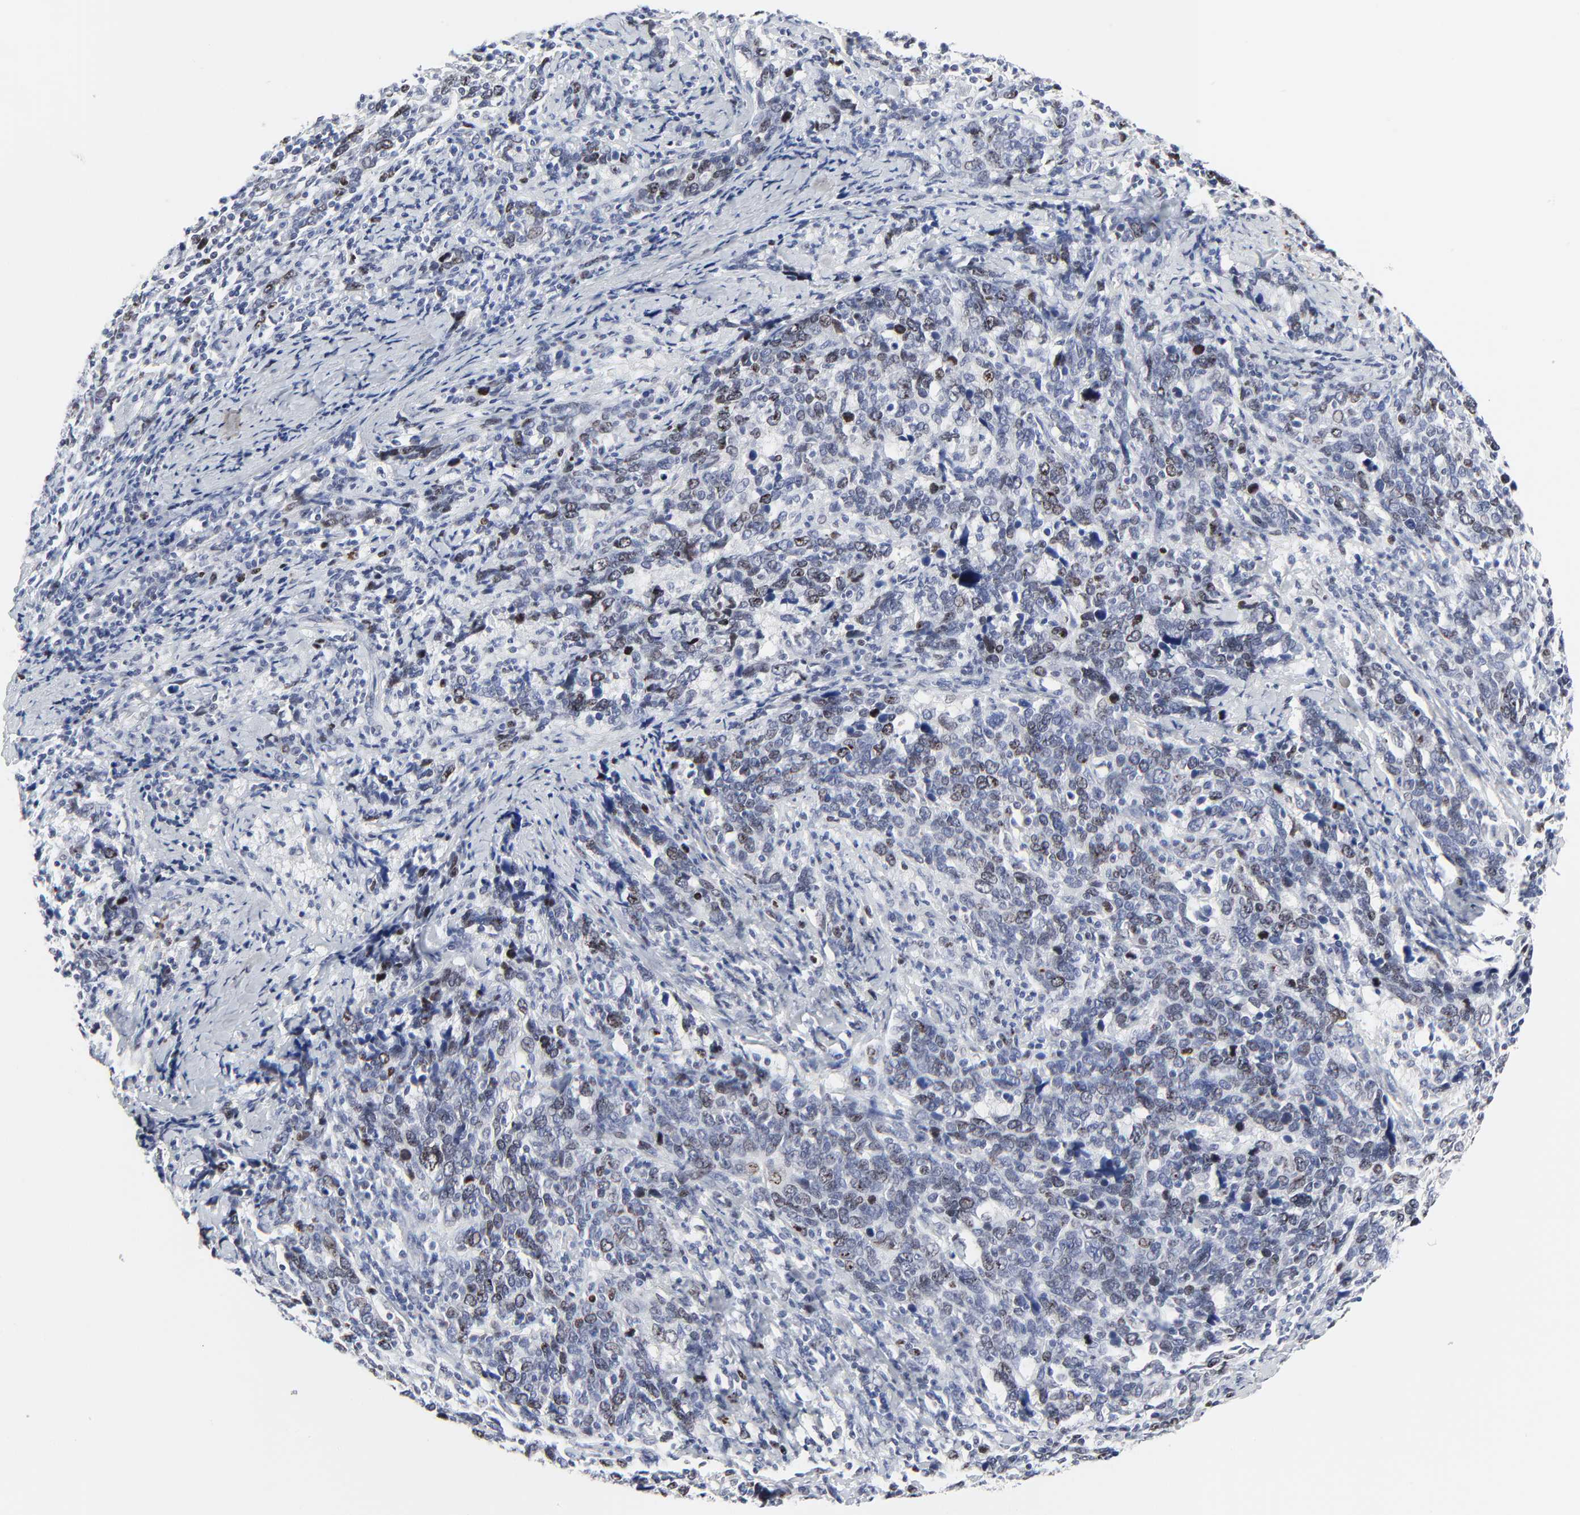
{"staining": {"intensity": "moderate", "quantity": "25%-75%", "location": "nuclear"}, "tissue": "cervical cancer", "cell_type": "Tumor cells", "image_type": "cancer", "snomed": [{"axis": "morphology", "description": "Squamous cell carcinoma, NOS"}, {"axis": "topography", "description": "Cervix"}], "caption": "Cervical cancer (squamous cell carcinoma) stained with DAB immunohistochemistry shows medium levels of moderate nuclear positivity in about 25%-75% of tumor cells.", "gene": "ZNF589", "patient": {"sex": "female", "age": 41}}